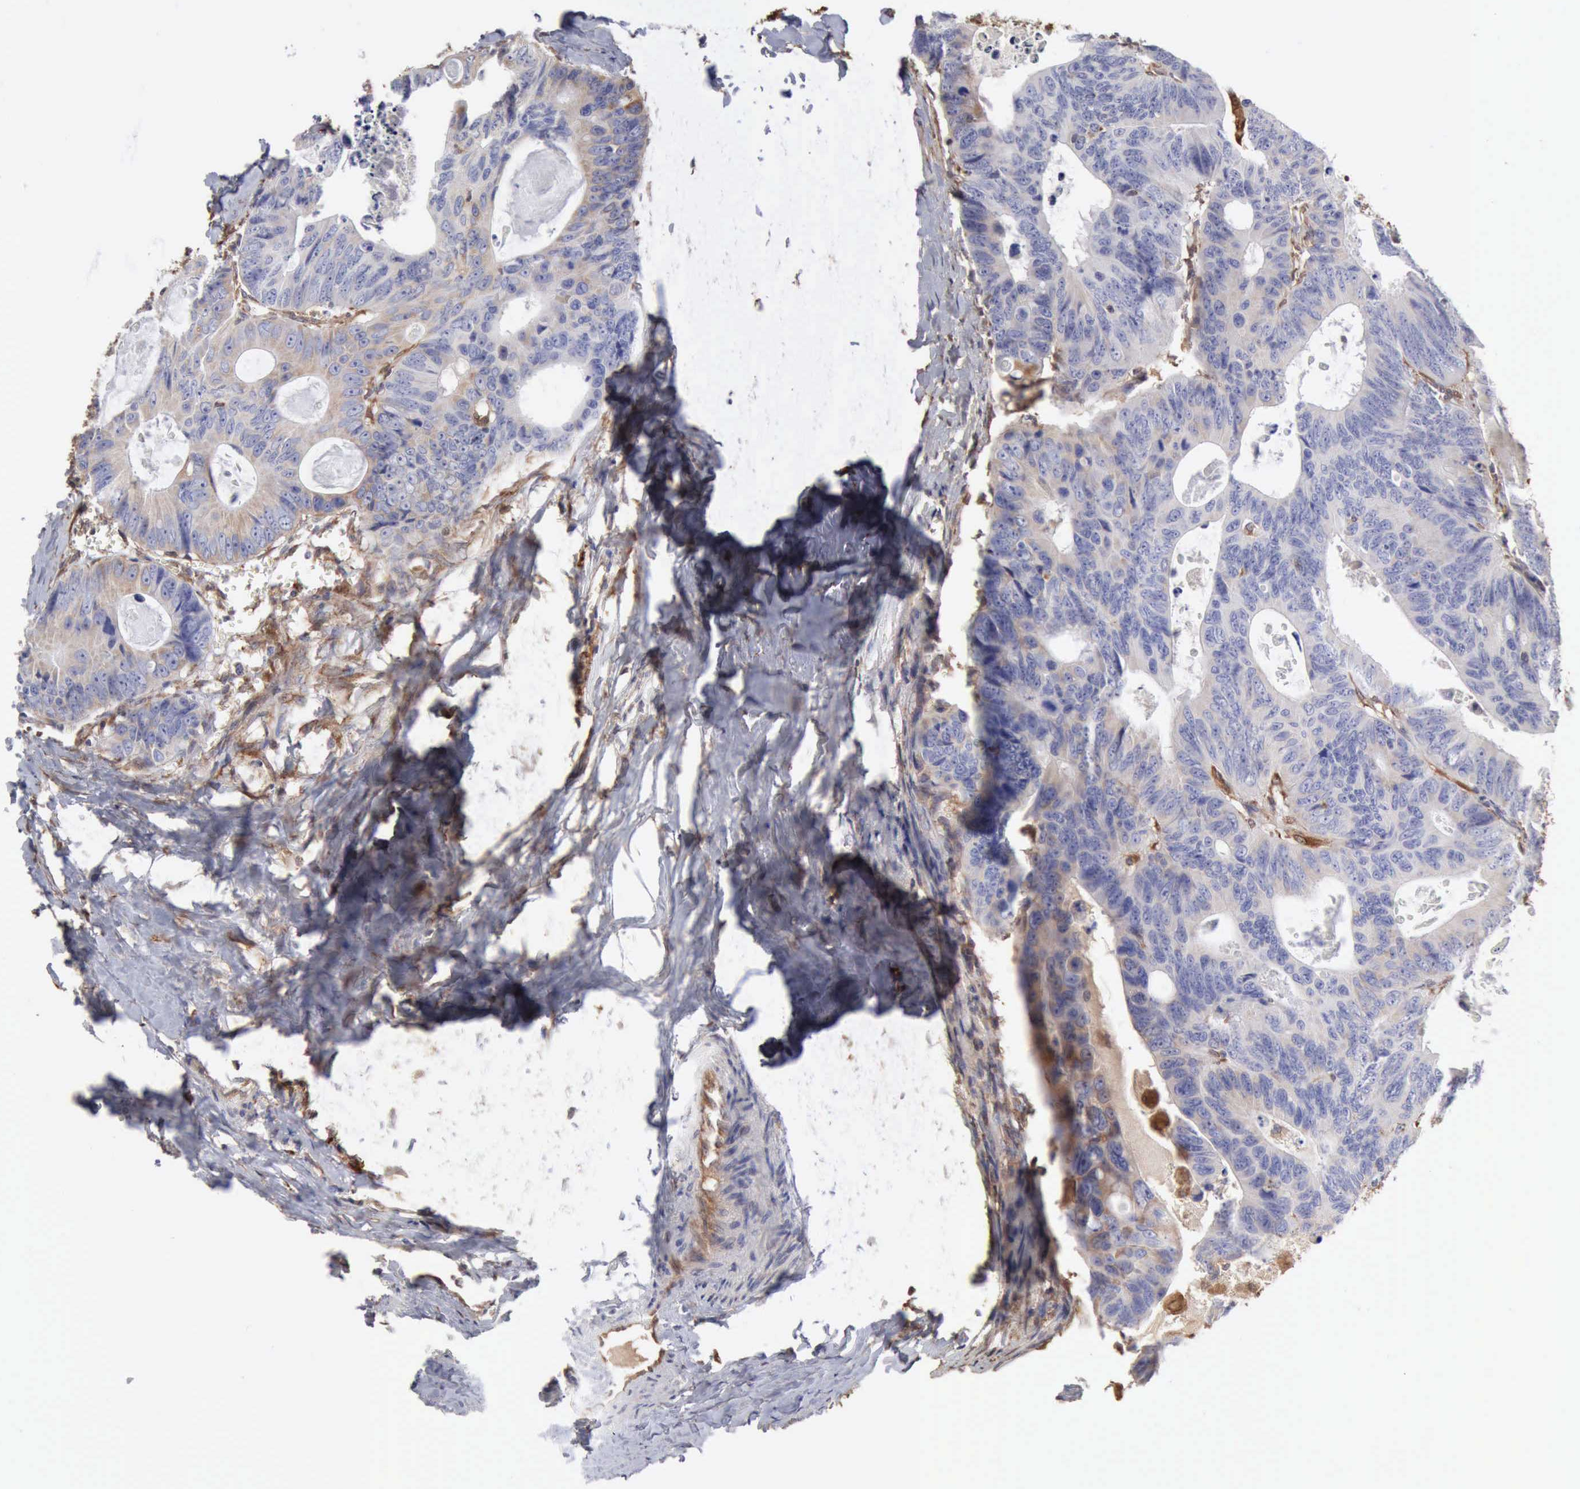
{"staining": {"intensity": "weak", "quantity": "25%-75%", "location": "cytoplasmic/membranous"}, "tissue": "colorectal cancer", "cell_type": "Tumor cells", "image_type": "cancer", "snomed": [{"axis": "morphology", "description": "Adenocarcinoma, NOS"}, {"axis": "topography", "description": "Colon"}], "caption": "Colorectal cancer (adenocarcinoma) stained with a brown dye demonstrates weak cytoplasmic/membranous positive expression in about 25%-75% of tumor cells.", "gene": "APOL2", "patient": {"sex": "female", "age": 55}}